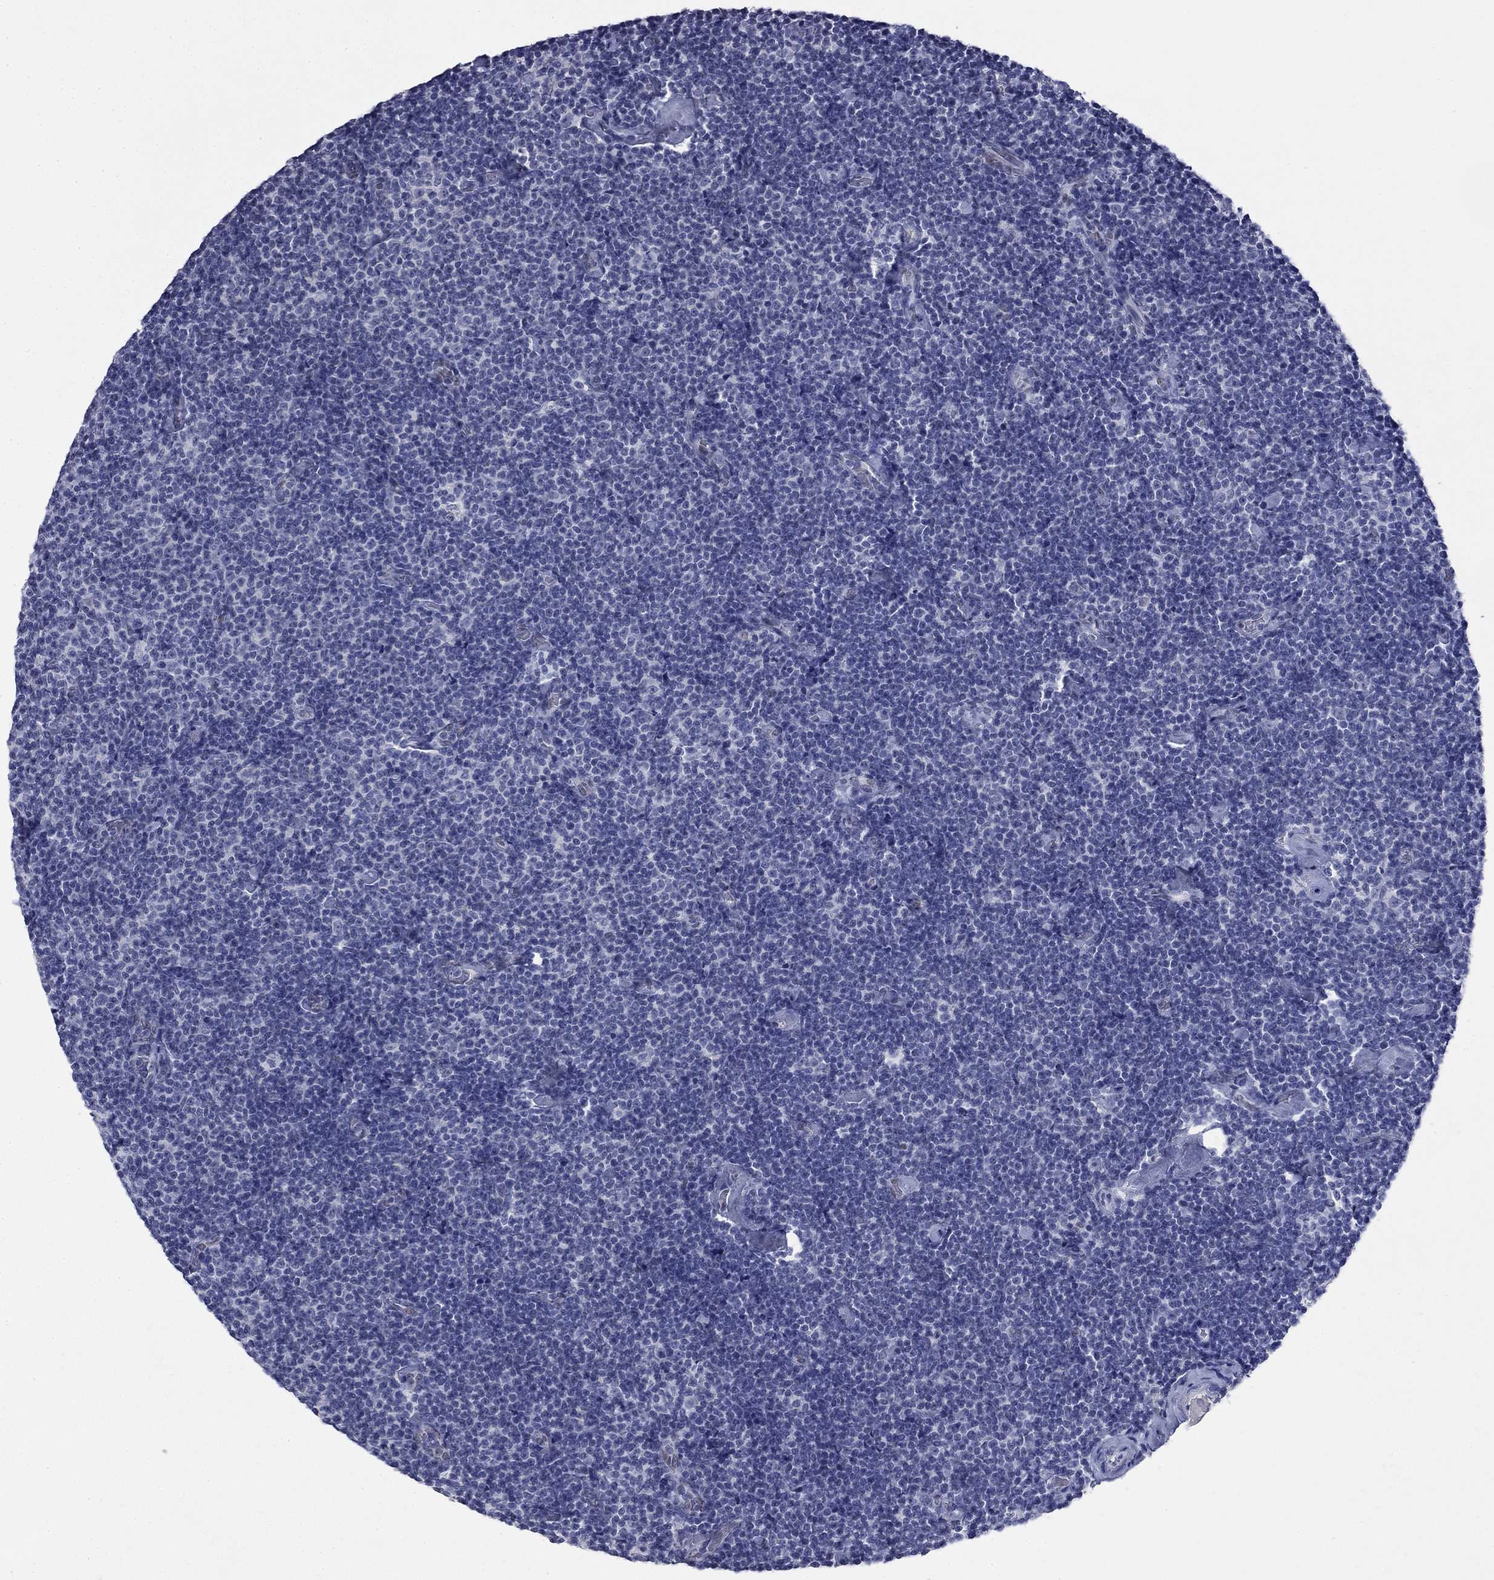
{"staining": {"intensity": "negative", "quantity": "none", "location": "none"}, "tissue": "lymphoma", "cell_type": "Tumor cells", "image_type": "cancer", "snomed": [{"axis": "morphology", "description": "Malignant lymphoma, non-Hodgkin's type, Low grade"}, {"axis": "topography", "description": "Lymph node"}], "caption": "This histopathology image is of lymphoma stained with IHC to label a protein in brown with the nuclei are counter-stained blue. There is no staining in tumor cells.", "gene": "SLC51A", "patient": {"sex": "male", "age": 81}}